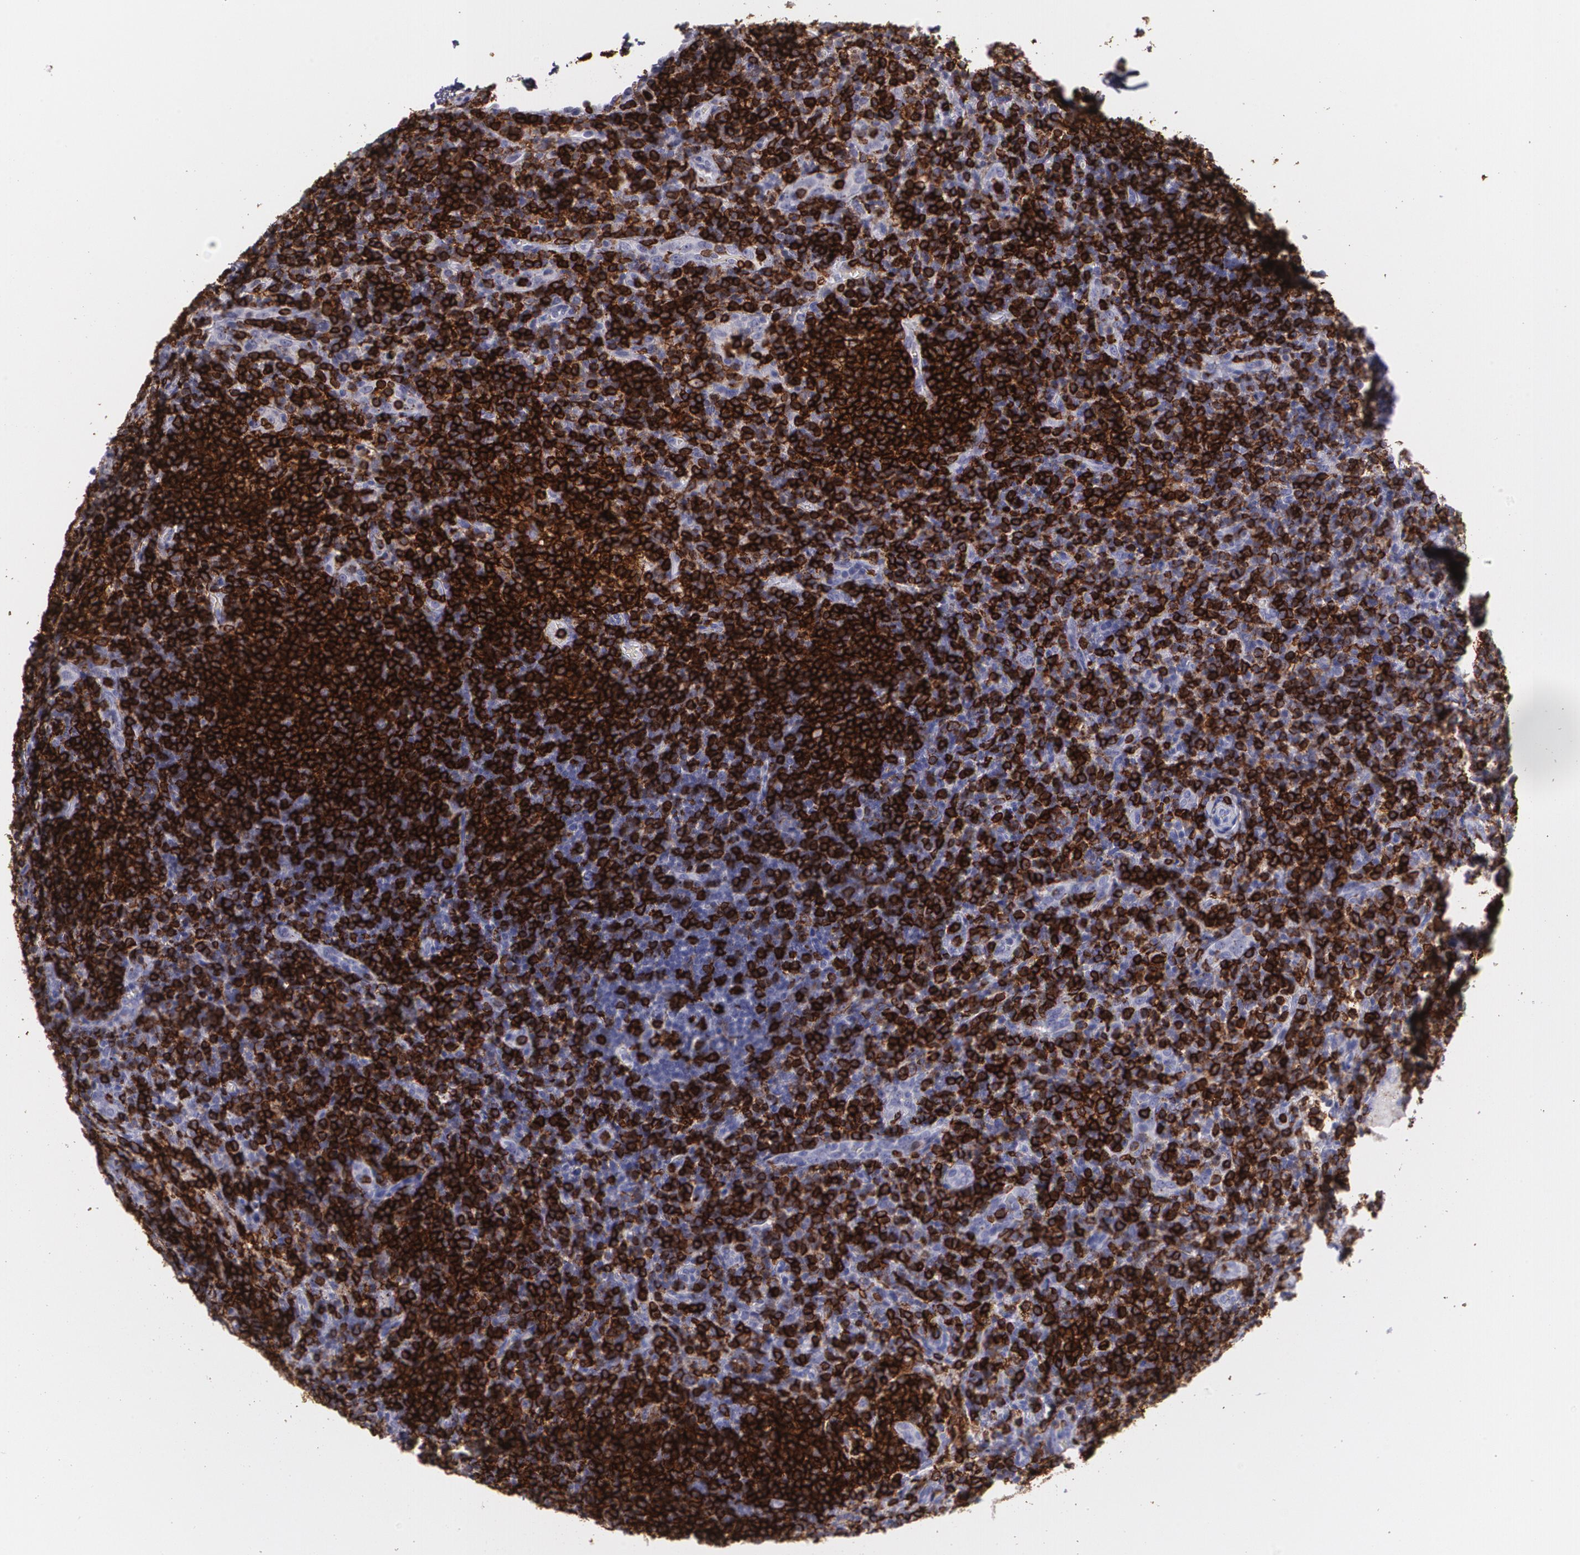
{"staining": {"intensity": "negative", "quantity": "none", "location": "none"}, "tissue": "lymphoma", "cell_type": "Tumor cells", "image_type": "cancer", "snomed": [{"axis": "morphology", "description": "Malignant lymphoma, non-Hodgkin's type, Low grade"}, {"axis": "topography", "description": "Lymph node"}], "caption": "Tumor cells show no significant expression in low-grade malignant lymphoma, non-Hodgkin's type. (DAB (3,3'-diaminobenzidine) IHC visualized using brightfield microscopy, high magnification).", "gene": "PTPRC", "patient": {"sex": "female", "age": 76}}